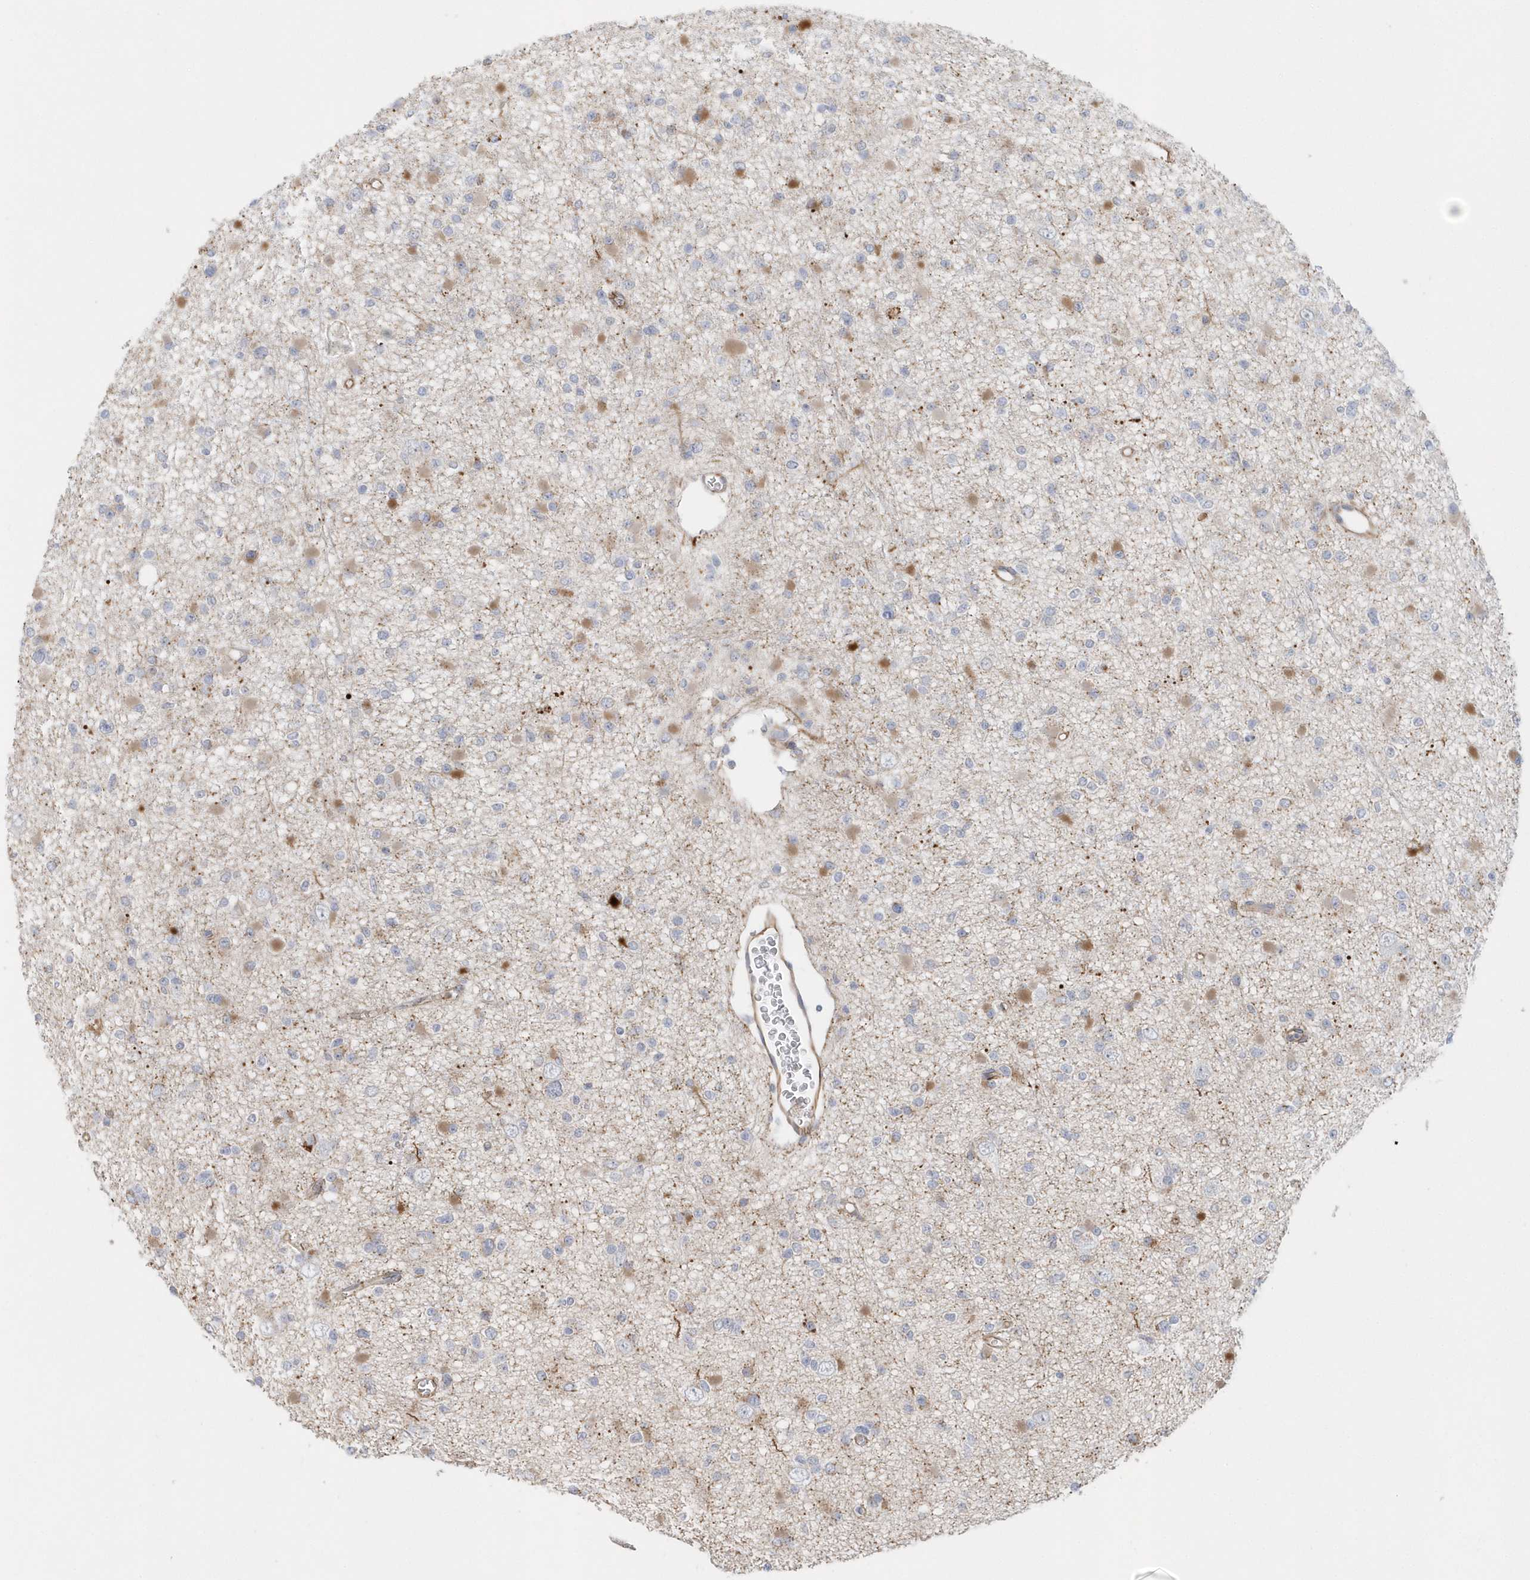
{"staining": {"intensity": "negative", "quantity": "none", "location": "none"}, "tissue": "glioma", "cell_type": "Tumor cells", "image_type": "cancer", "snomed": [{"axis": "morphology", "description": "Glioma, malignant, Low grade"}, {"axis": "topography", "description": "Brain"}], "caption": "Photomicrograph shows no protein expression in tumor cells of low-grade glioma (malignant) tissue.", "gene": "RAB17", "patient": {"sex": "female", "age": 22}}